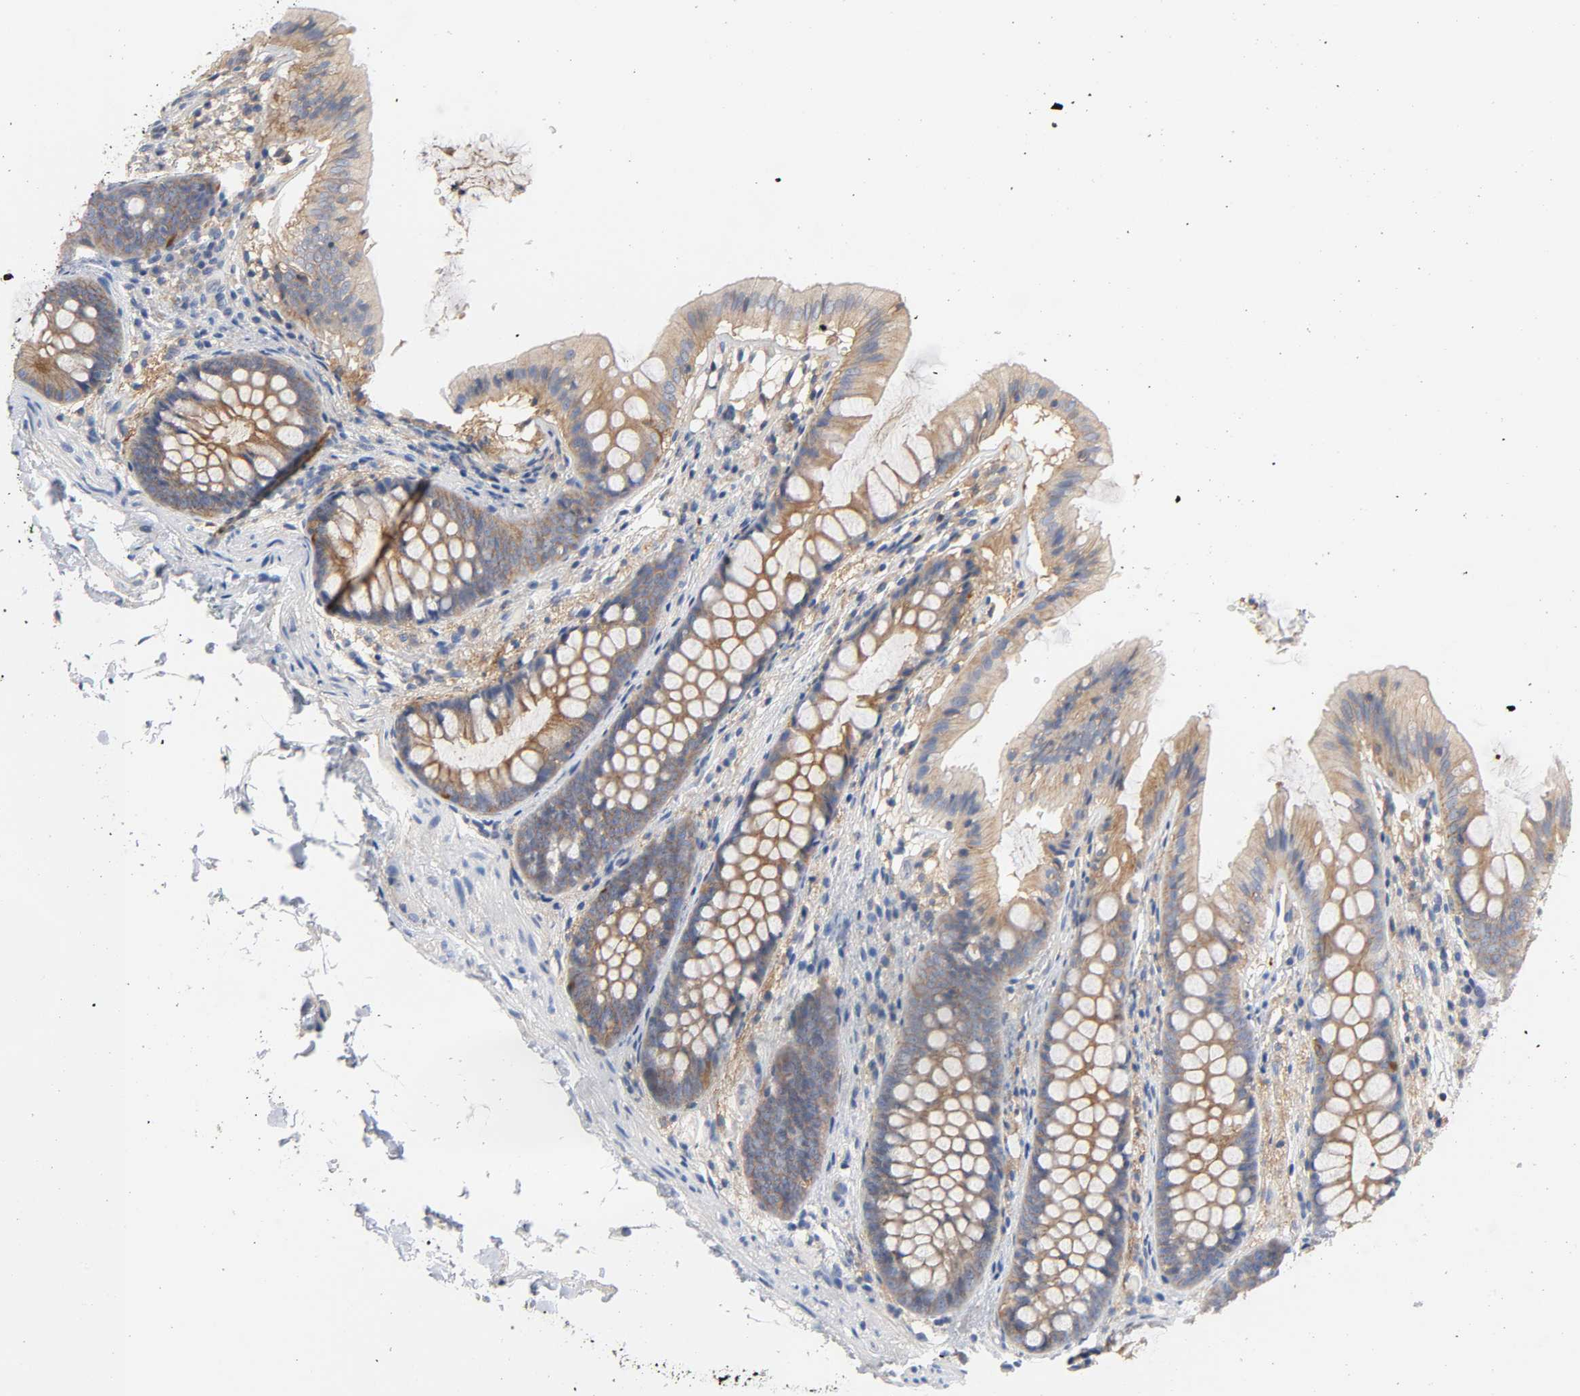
{"staining": {"intensity": "negative", "quantity": "none", "location": "none"}, "tissue": "colon", "cell_type": "Endothelial cells", "image_type": "normal", "snomed": [{"axis": "morphology", "description": "Normal tissue, NOS"}, {"axis": "topography", "description": "Smooth muscle"}, {"axis": "topography", "description": "Colon"}], "caption": "This is a image of IHC staining of unremarkable colon, which shows no staining in endothelial cells. (DAB (3,3'-diaminobenzidine) immunohistochemistry, high magnification).", "gene": "SRC", "patient": {"sex": "male", "age": 67}}